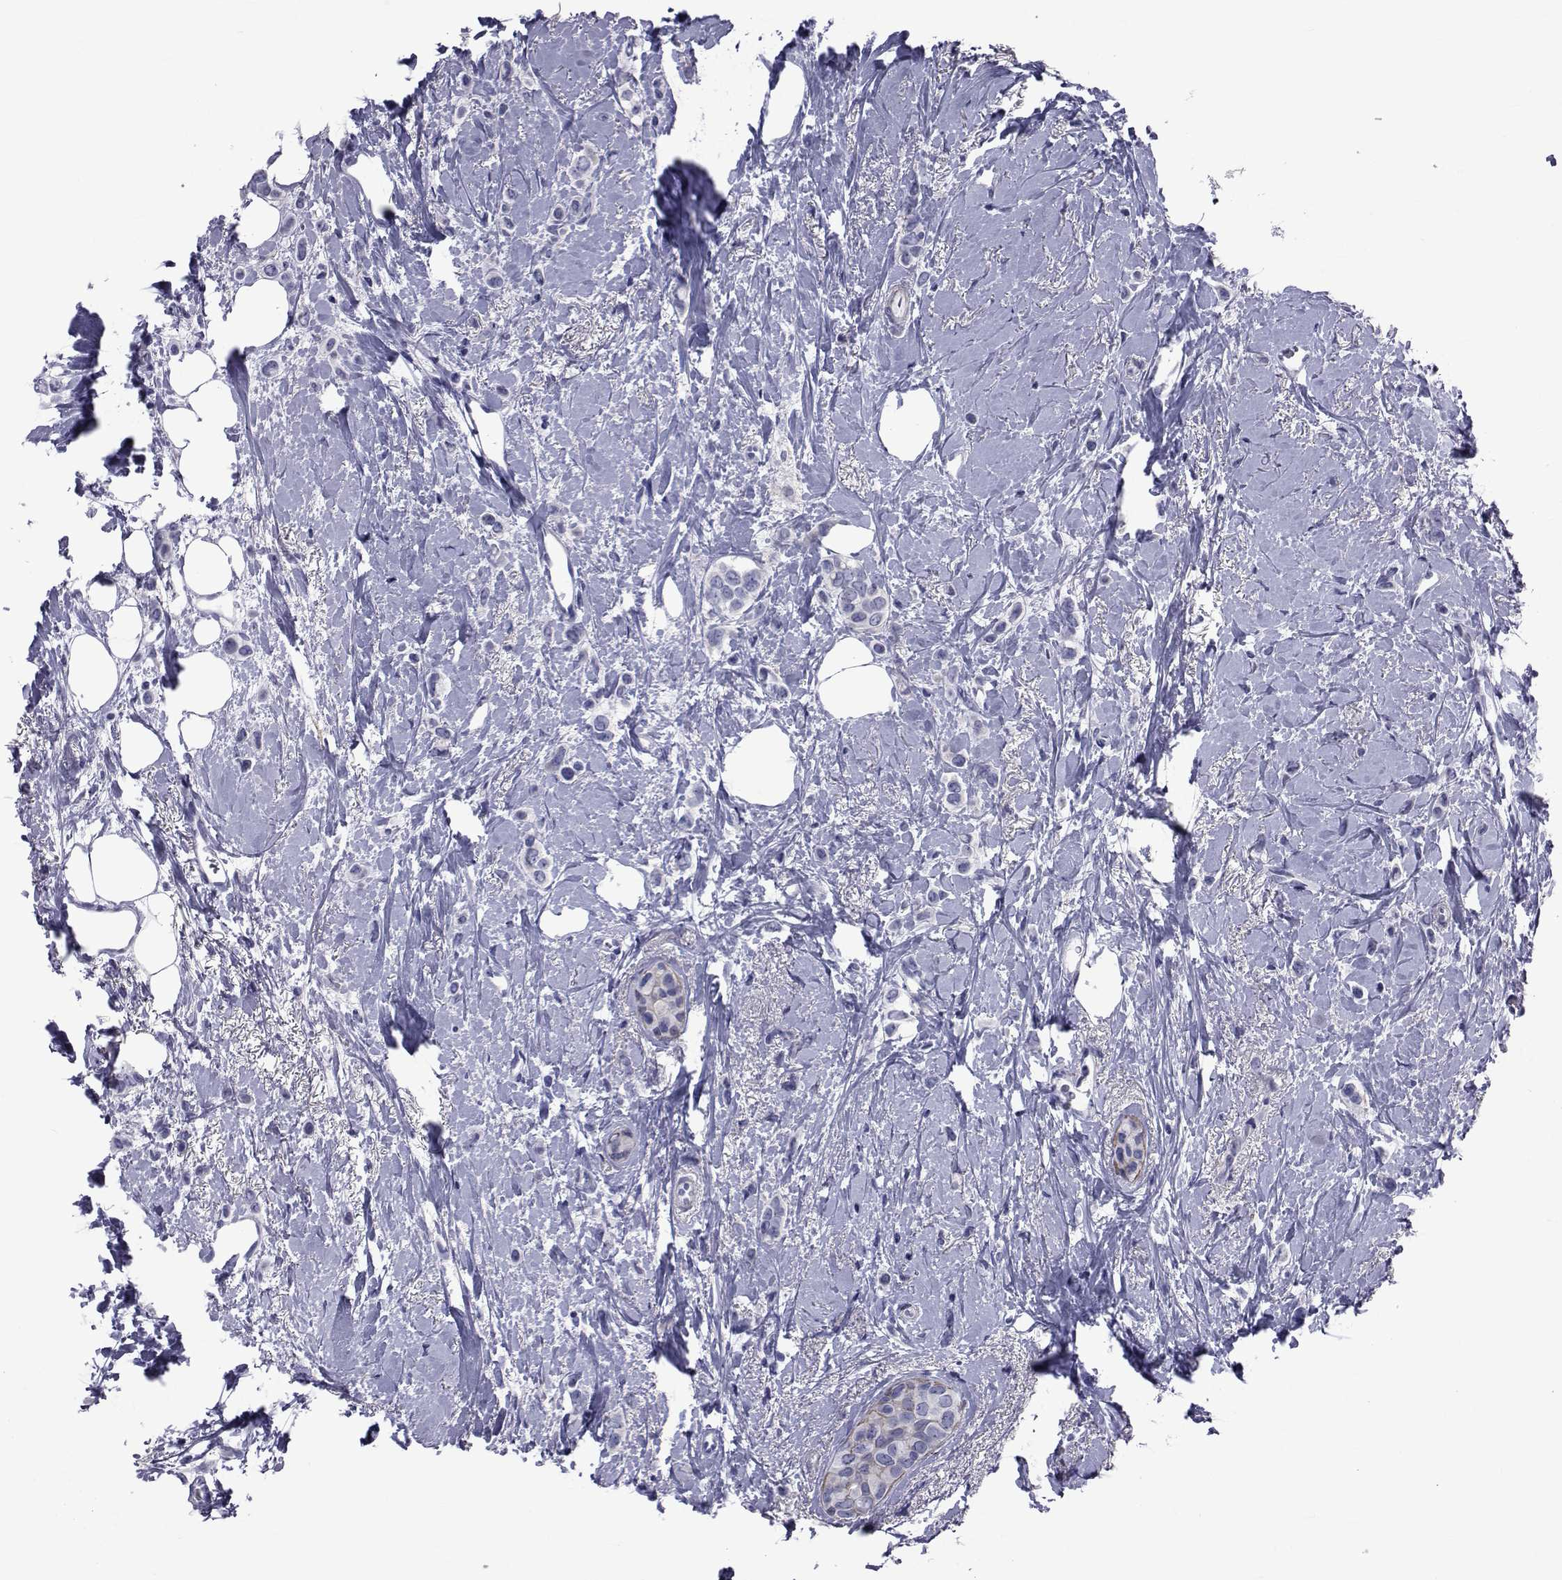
{"staining": {"intensity": "negative", "quantity": "none", "location": "none"}, "tissue": "breast cancer", "cell_type": "Tumor cells", "image_type": "cancer", "snomed": [{"axis": "morphology", "description": "Lobular carcinoma"}, {"axis": "topography", "description": "Breast"}], "caption": "Tumor cells are negative for protein expression in human breast cancer (lobular carcinoma).", "gene": "GKAP1", "patient": {"sex": "female", "age": 66}}